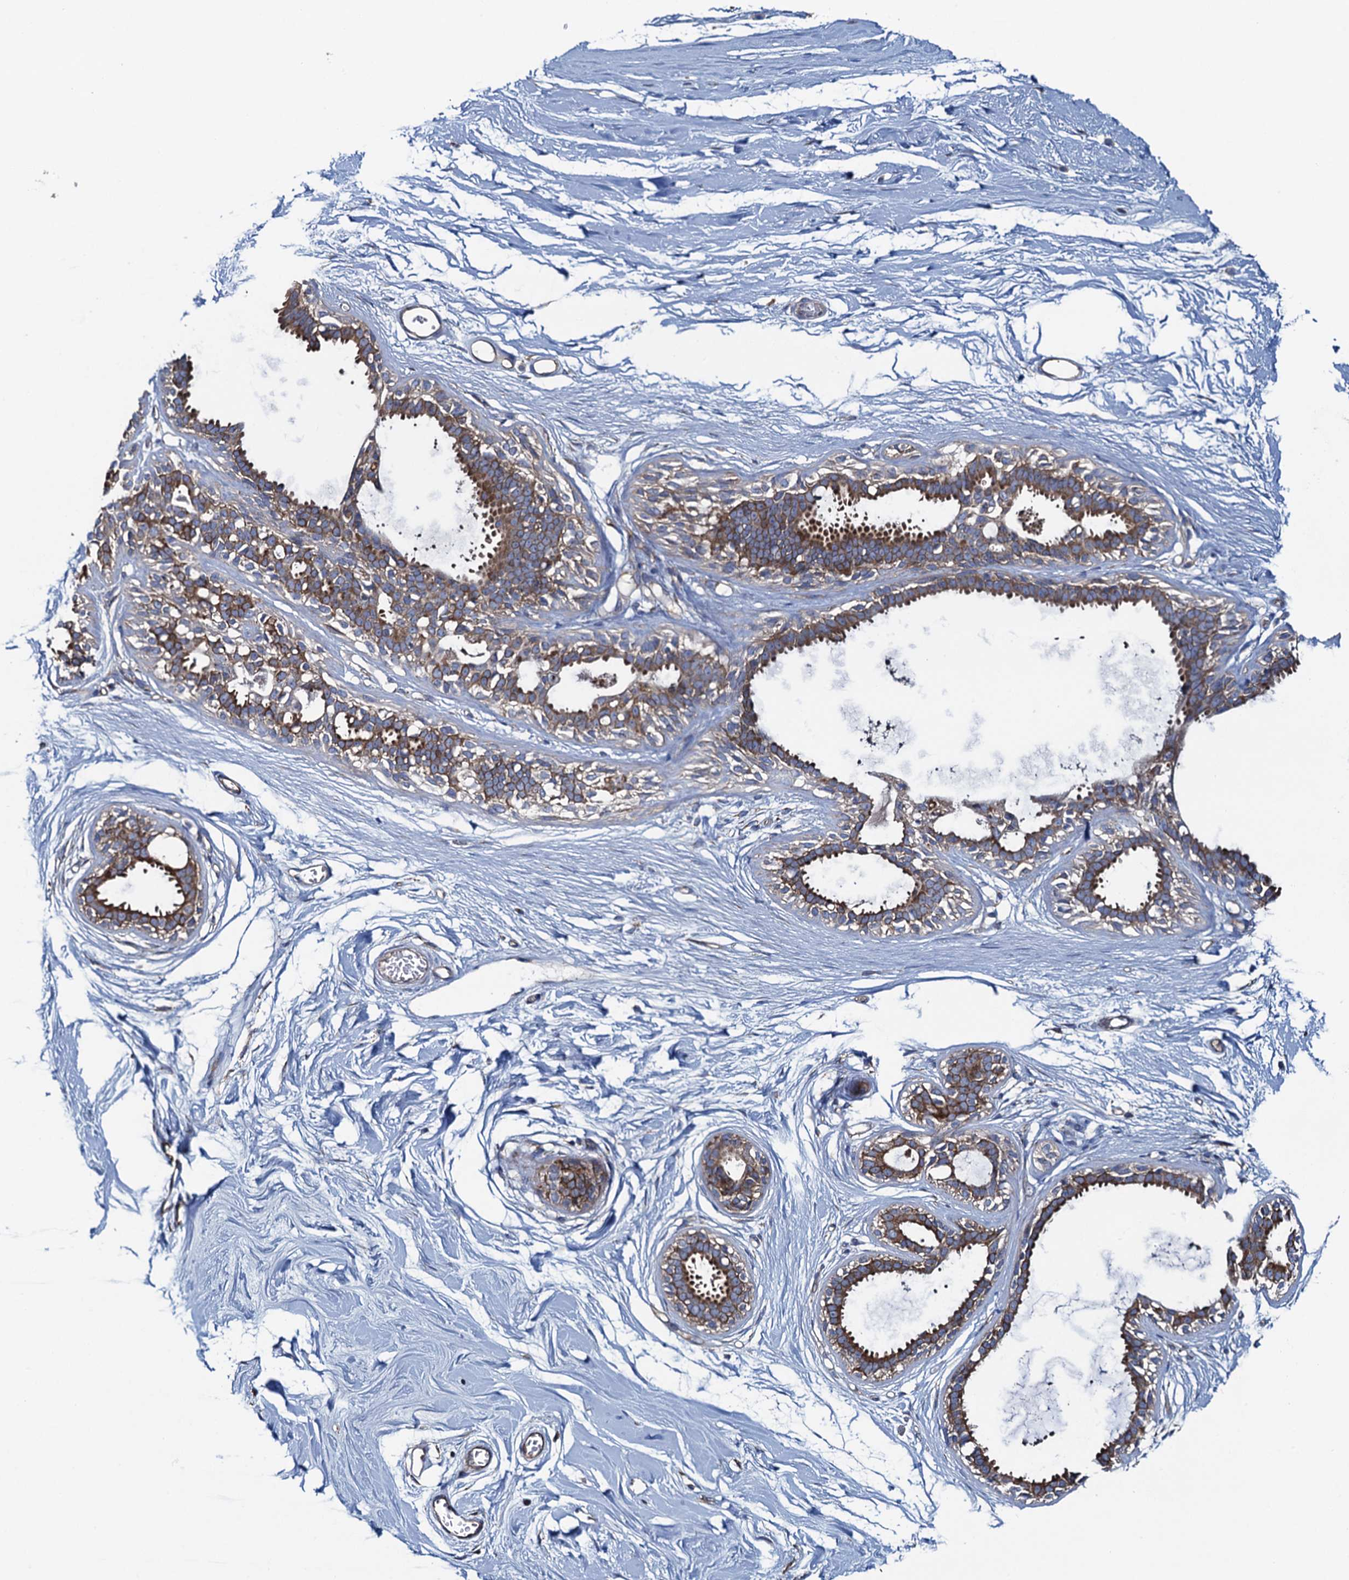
{"staining": {"intensity": "negative", "quantity": "none", "location": "none"}, "tissue": "breast", "cell_type": "Adipocytes", "image_type": "normal", "snomed": [{"axis": "morphology", "description": "Normal tissue, NOS"}, {"axis": "topography", "description": "Breast"}], "caption": "Photomicrograph shows no significant protein staining in adipocytes of unremarkable breast. (Stains: DAB immunohistochemistry with hematoxylin counter stain, Microscopy: brightfield microscopy at high magnification).", "gene": "ADCY9", "patient": {"sex": "female", "age": 45}}